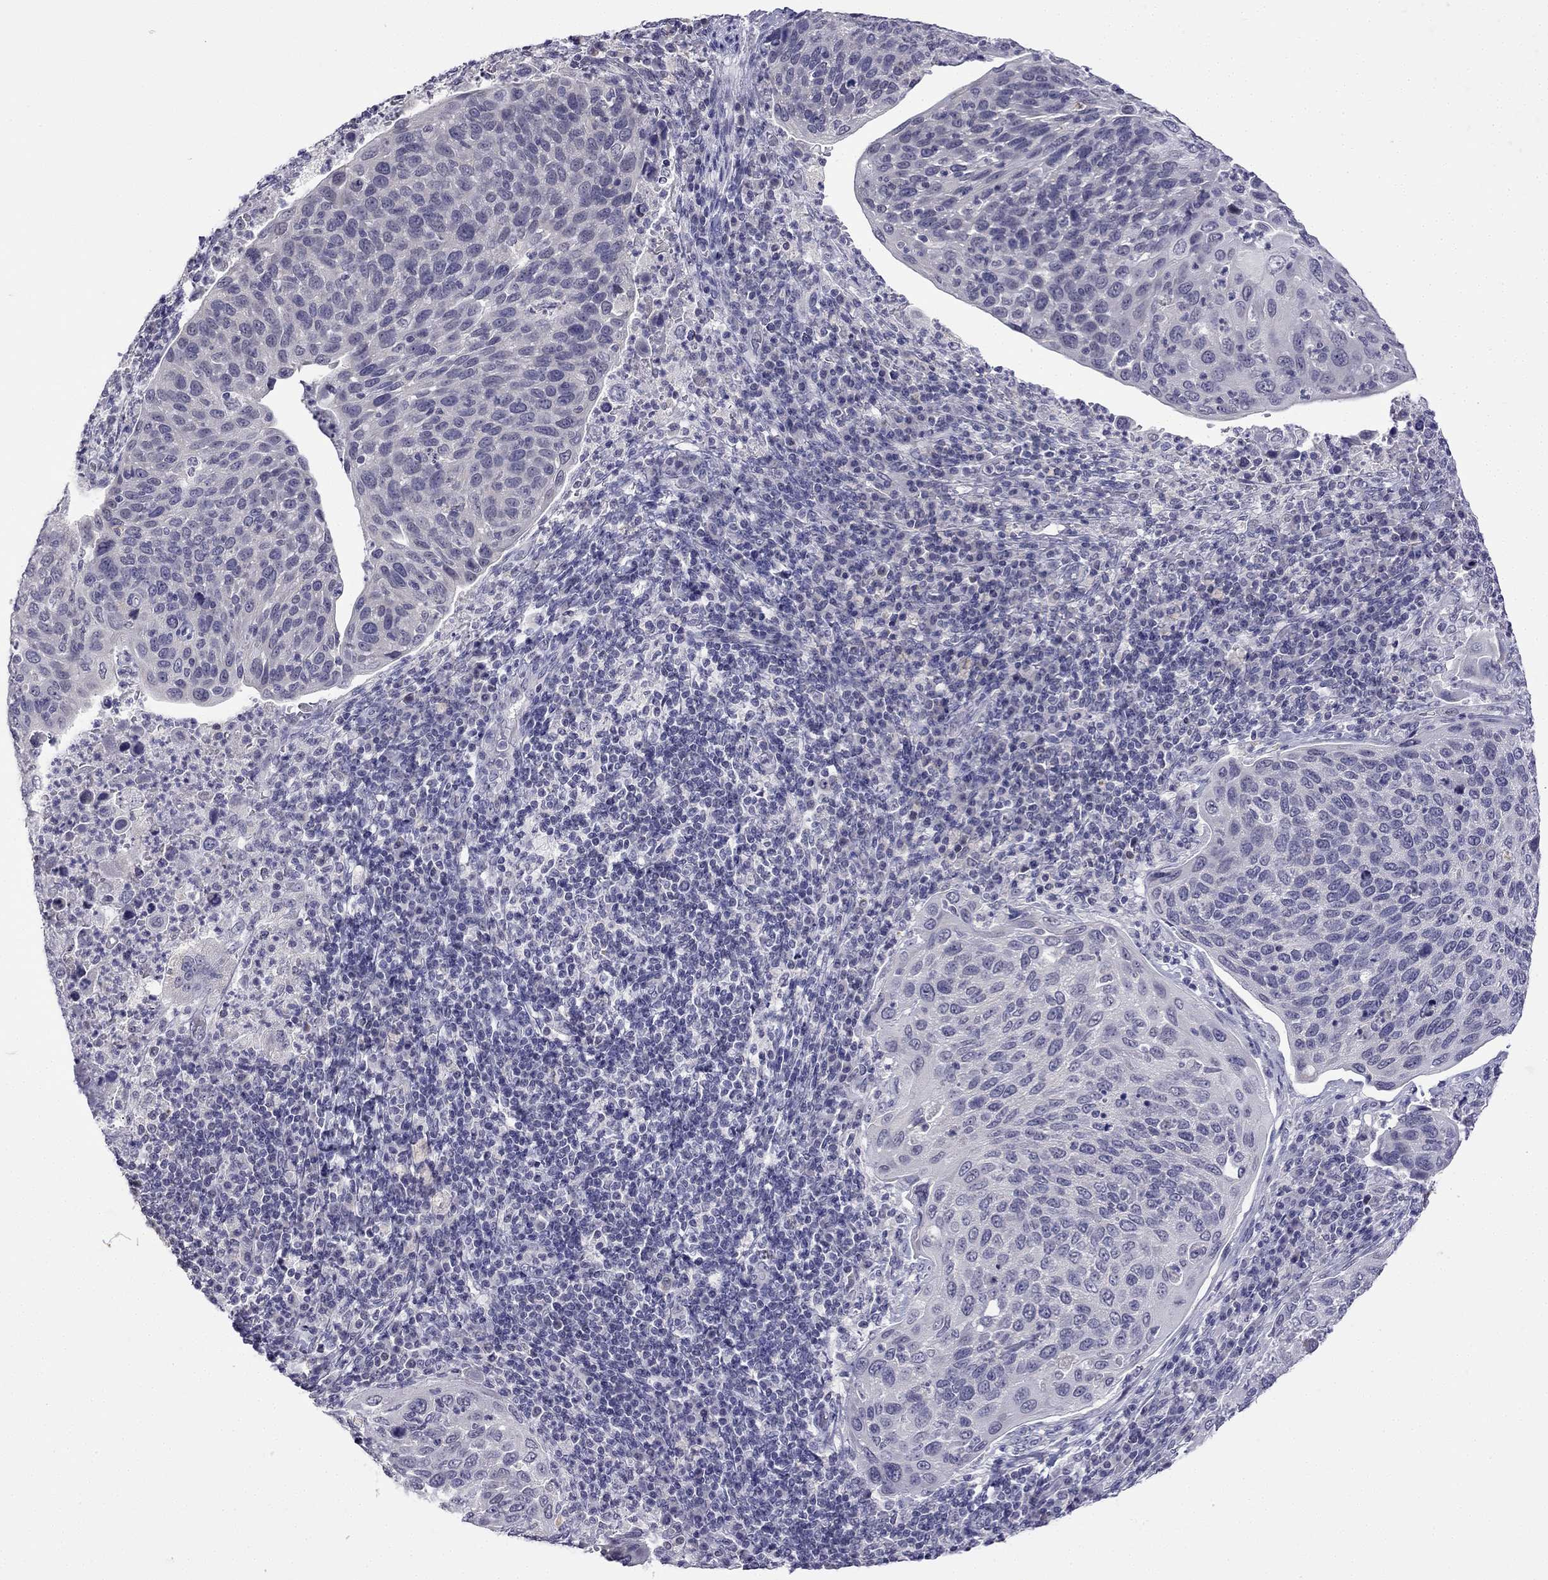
{"staining": {"intensity": "negative", "quantity": "none", "location": "none"}, "tissue": "cervical cancer", "cell_type": "Tumor cells", "image_type": "cancer", "snomed": [{"axis": "morphology", "description": "Squamous cell carcinoma, NOS"}, {"axis": "topography", "description": "Cervix"}], "caption": "Cervical squamous cell carcinoma was stained to show a protein in brown. There is no significant positivity in tumor cells.", "gene": "C5orf49", "patient": {"sex": "female", "age": 54}}